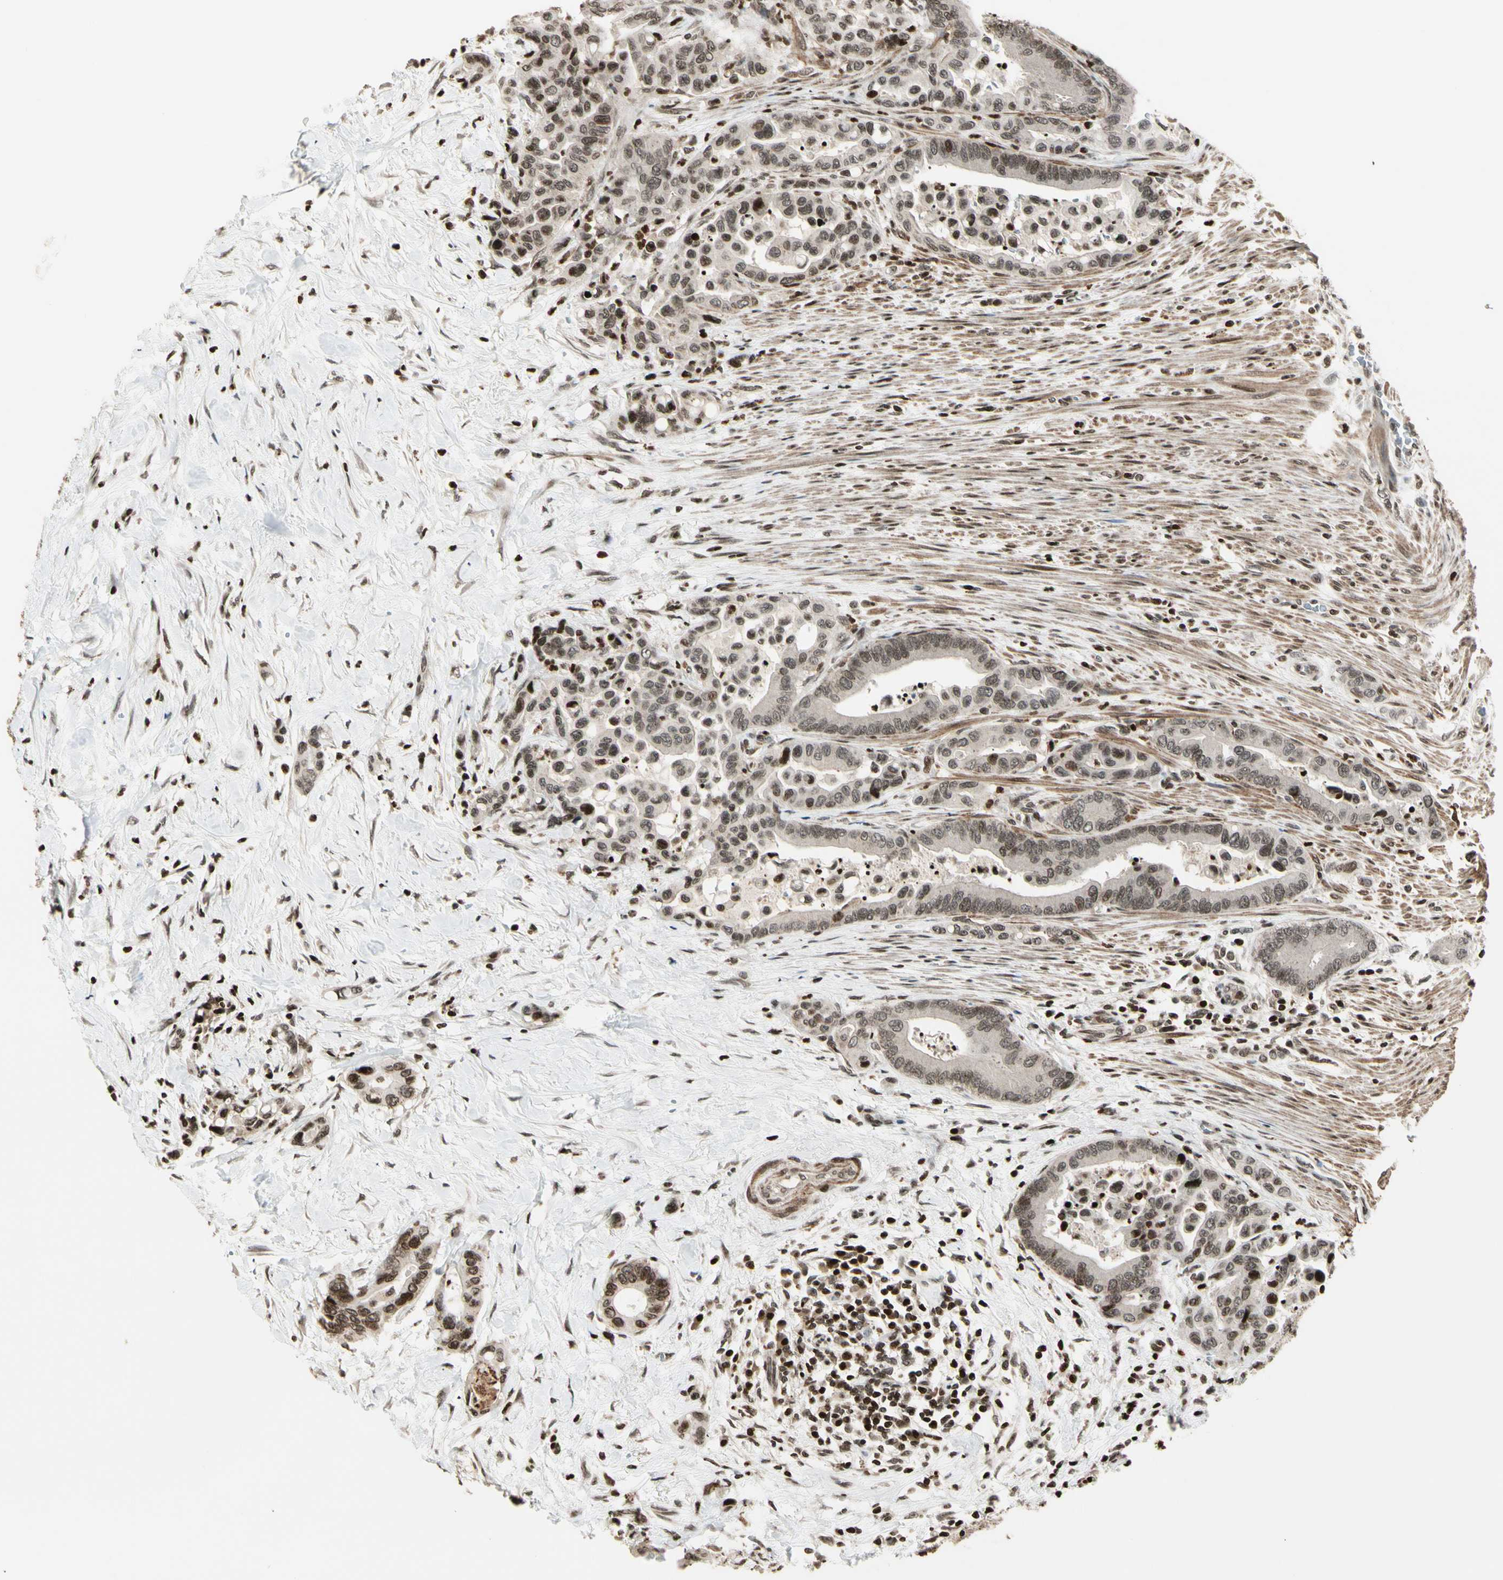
{"staining": {"intensity": "moderate", "quantity": ">75%", "location": "nuclear"}, "tissue": "colorectal cancer", "cell_type": "Tumor cells", "image_type": "cancer", "snomed": [{"axis": "morphology", "description": "Normal tissue, NOS"}, {"axis": "morphology", "description": "Adenocarcinoma, NOS"}, {"axis": "topography", "description": "Colon"}], "caption": "This is an image of immunohistochemistry staining of colorectal adenocarcinoma, which shows moderate positivity in the nuclear of tumor cells.", "gene": "TSHZ3", "patient": {"sex": "male", "age": 82}}